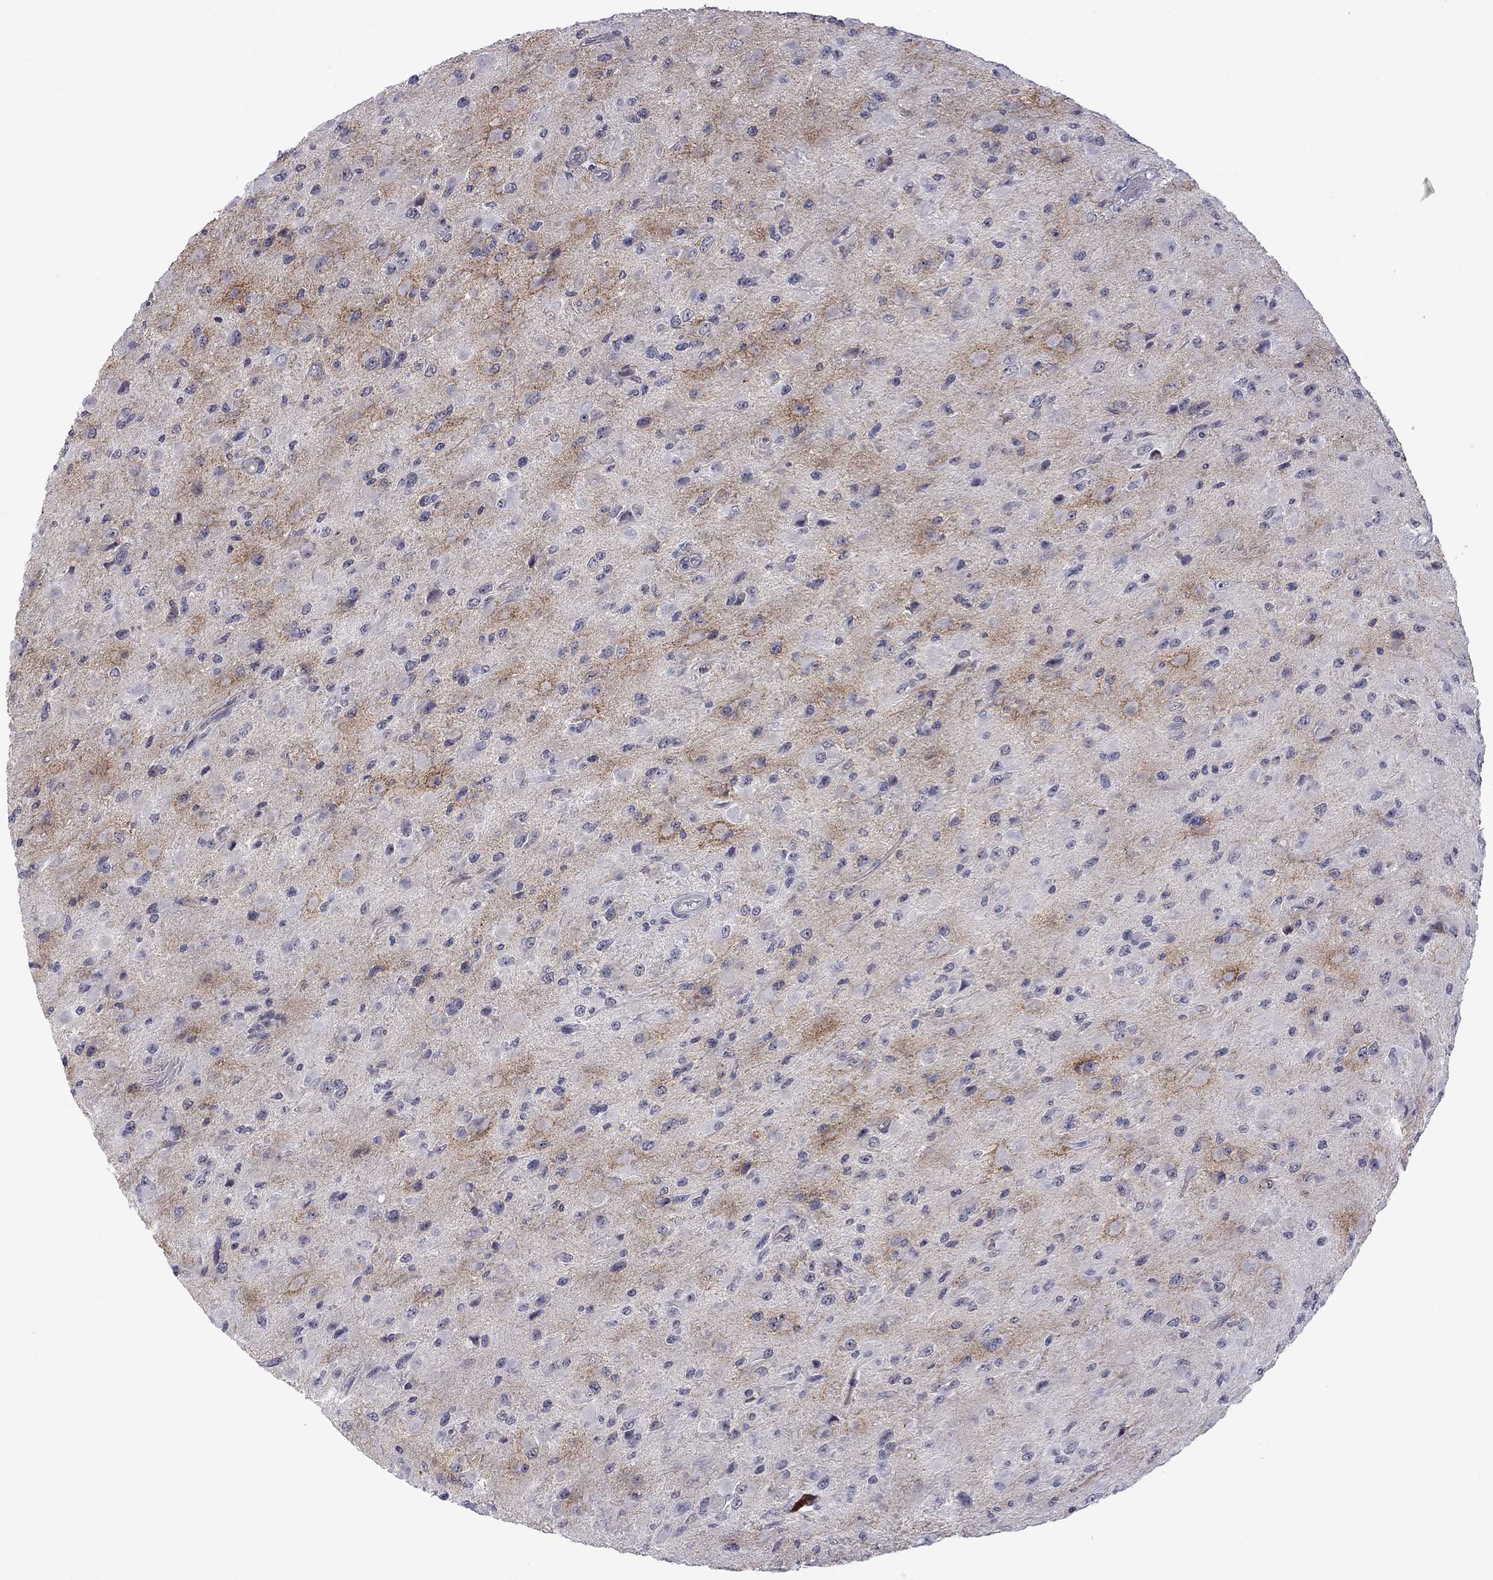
{"staining": {"intensity": "negative", "quantity": "none", "location": "none"}, "tissue": "glioma", "cell_type": "Tumor cells", "image_type": "cancer", "snomed": [{"axis": "morphology", "description": "Glioma, malignant, High grade"}, {"axis": "topography", "description": "Cerebral cortex"}], "caption": "Immunohistochemistry (IHC) histopathology image of neoplastic tissue: malignant glioma (high-grade) stained with DAB displays no significant protein positivity in tumor cells.", "gene": "GSG1L", "patient": {"sex": "male", "age": 35}}